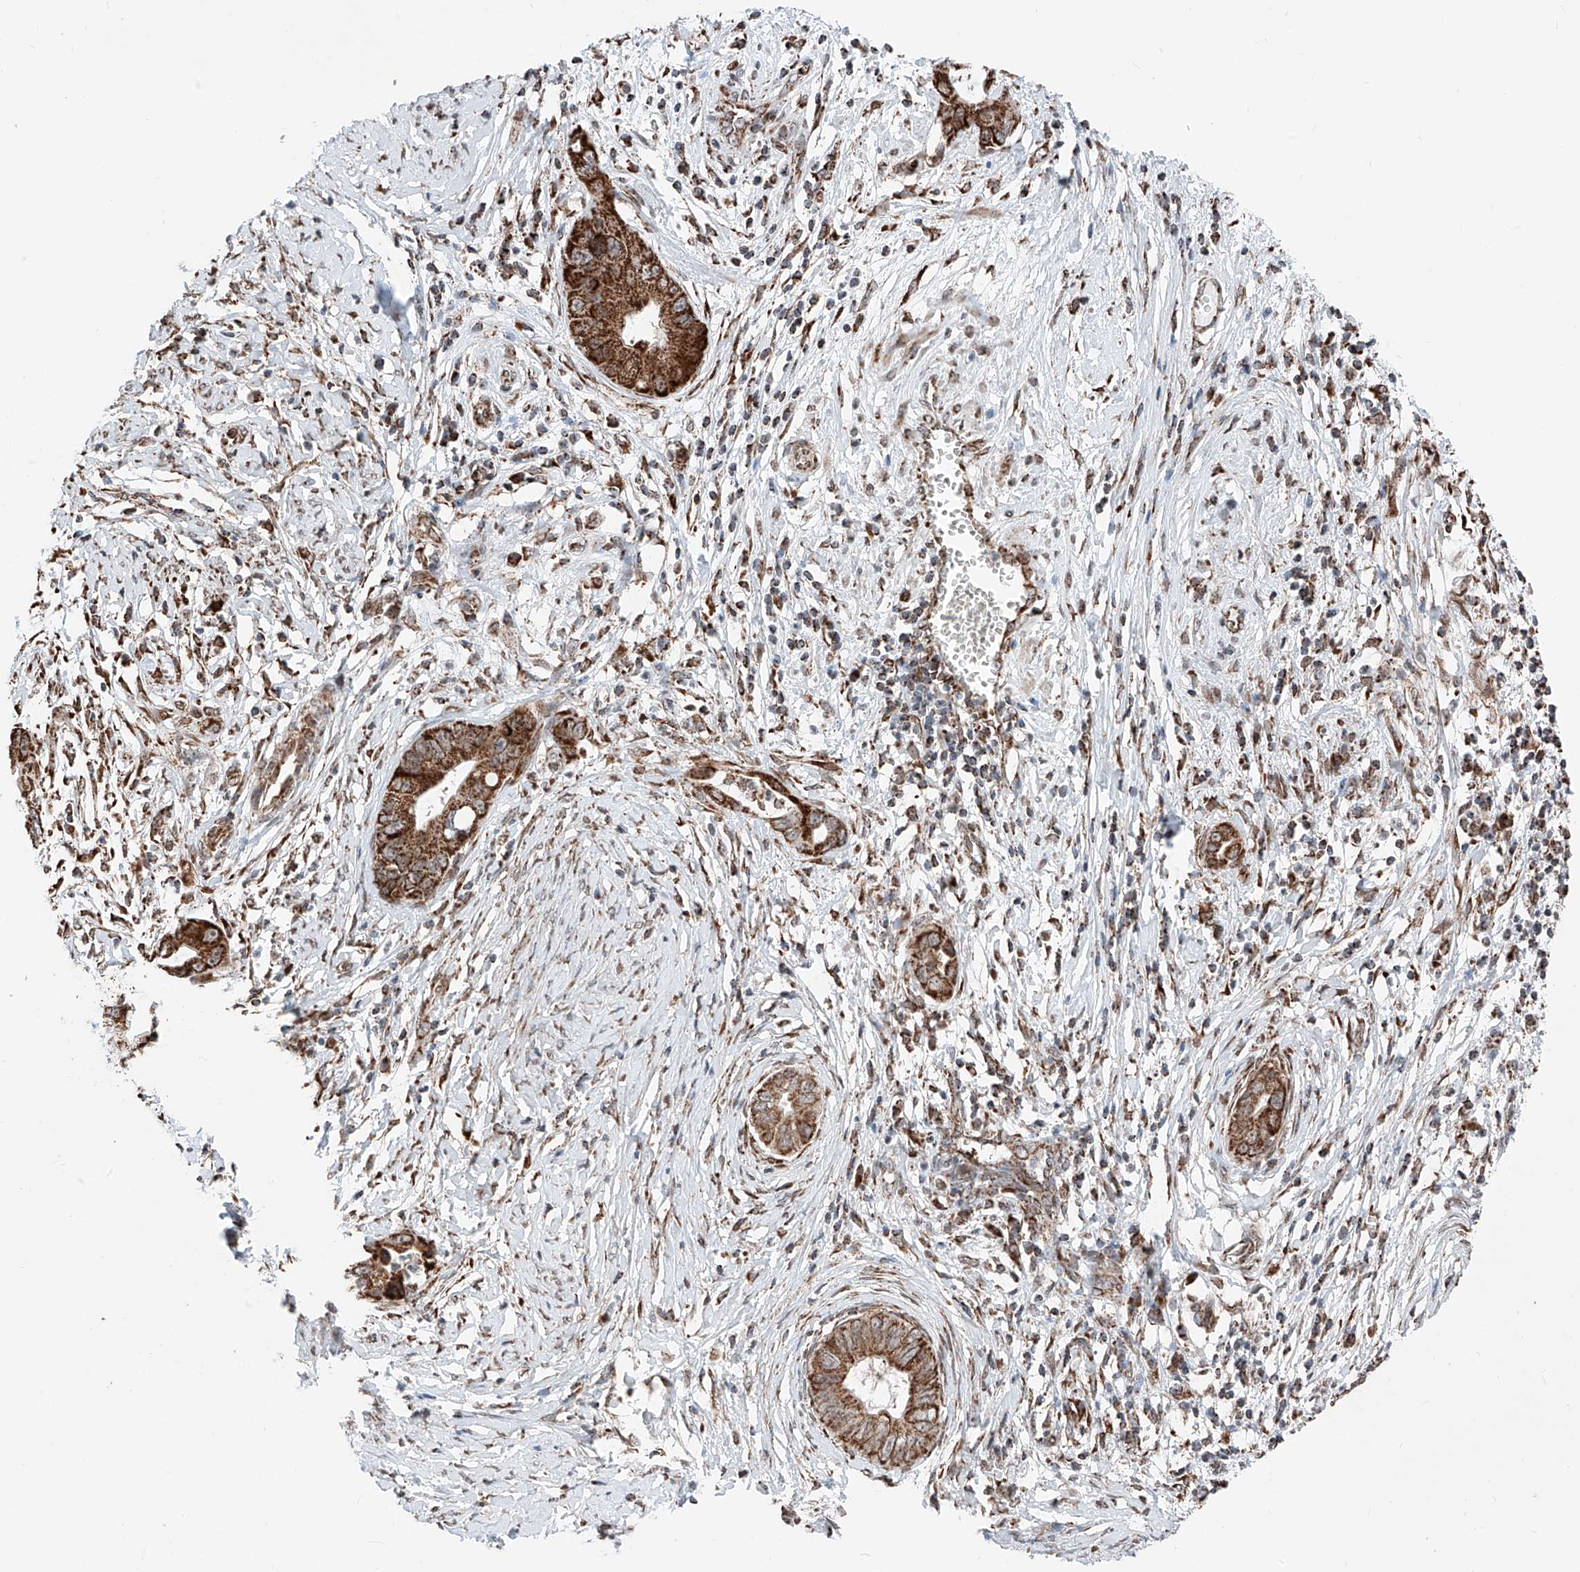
{"staining": {"intensity": "strong", "quantity": ">75%", "location": "cytoplasmic/membranous"}, "tissue": "cervical cancer", "cell_type": "Tumor cells", "image_type": "cancer", "snomed": [{"axis": "morphology", "description": "Adenocarcinoma, NOS"}, {"axis": "topography", "description": "Cervix"}], "caption": "The photomicrograph reveals a brown stain indicating the presence of a protein in the cytoplasmic/membranous of tumor cells in cervical adenocarcinoma.", "gene": "ZSCAN29", "patient": {"sex": "female", "age": 44}}